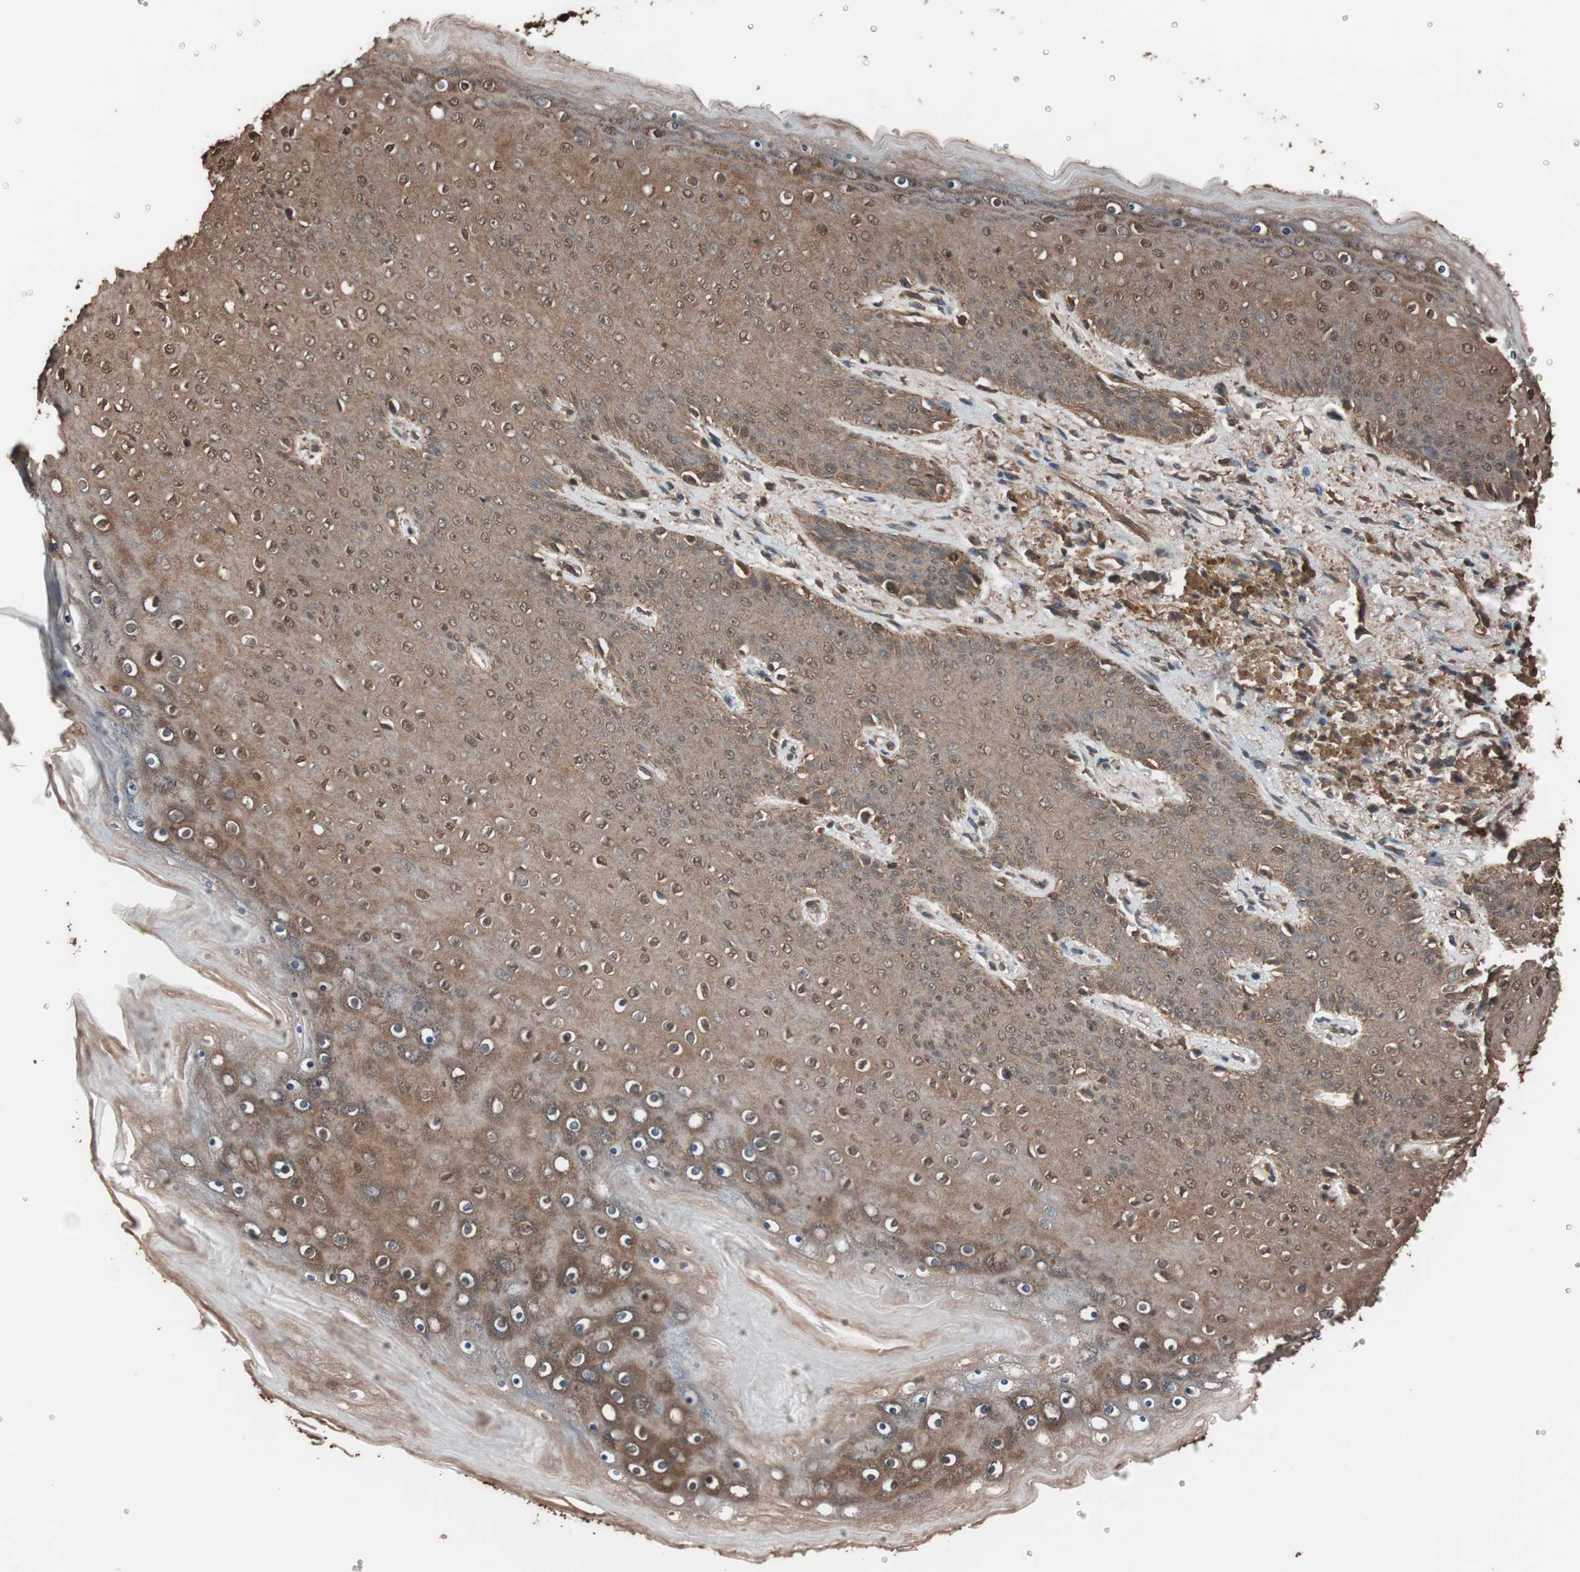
{"staining": {"intensity": "moderate", "quantity": ">75%", "location": "cytoplasmic/membranous,nuclear"}, "tissue": "skin", "cell_type": "Epidermal cells", "image_type": "normal", "snomed": [{"axis": "morphology", "description": "Normal tissue, NOS"}, {"axis": "topography", "description": "Anal"}], "caption": "Skin stained with a brown dye exhibits moderate cytoplasmic/membranous,nuclear positive staining in about >75% of epidermal cells.", "gene": "CALM2", "patient": {"sex": "female", "age": 46}}